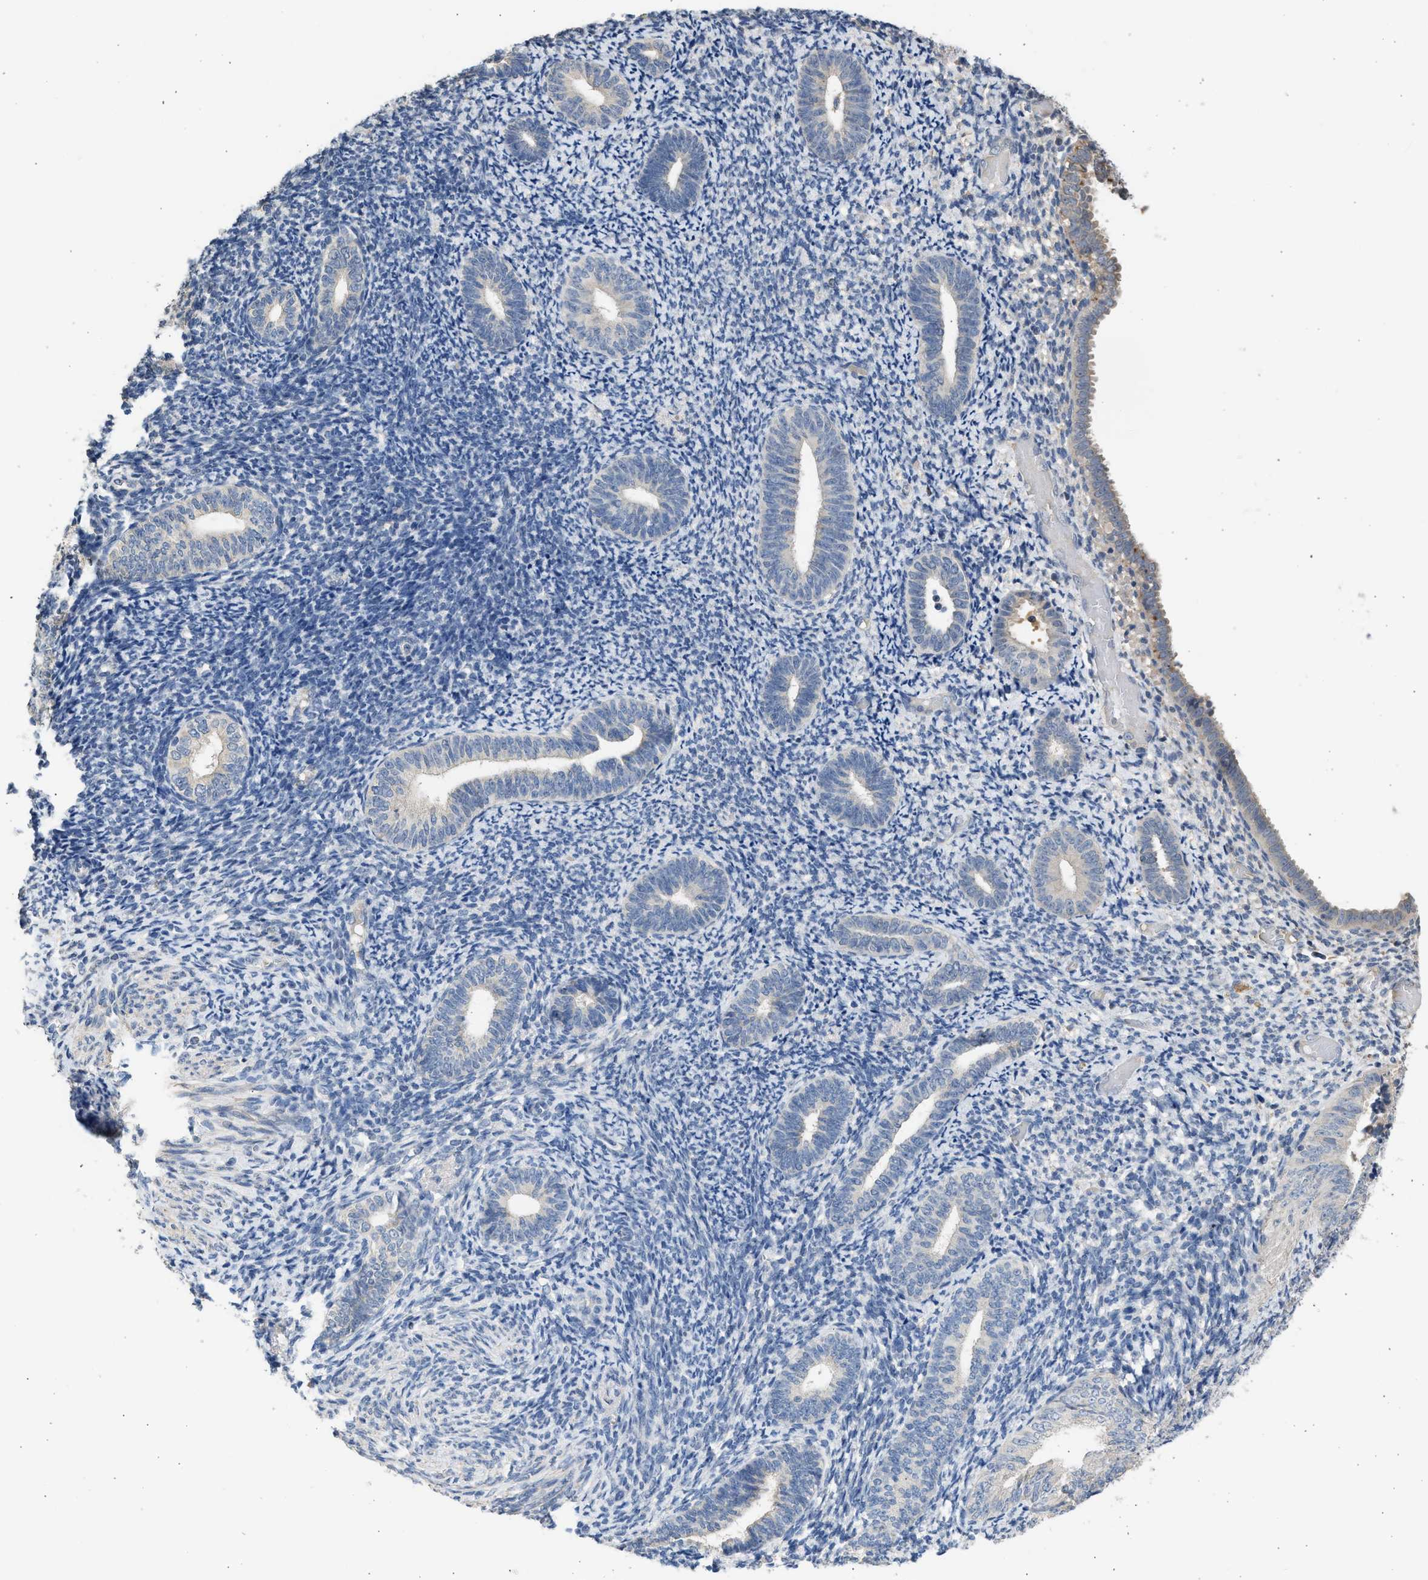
{"staining": {"intensity": "negative", "quantity": "none", "location": "none"}, "tissue": "endometrium", "cell_type": "Cells in endometrial stroma", "image_type": "normal", "snomed": [{"axis": "morphology", "description": "Normal tissue, NOS"}, {"axis": "topography", "description": "Endometrium"}], "caption": "The image exhibits no staining of cells in endometrial stroma in benign endometrium.", "gene": "SULT2A1", "patient": {"sex": "female", "age": 66}}